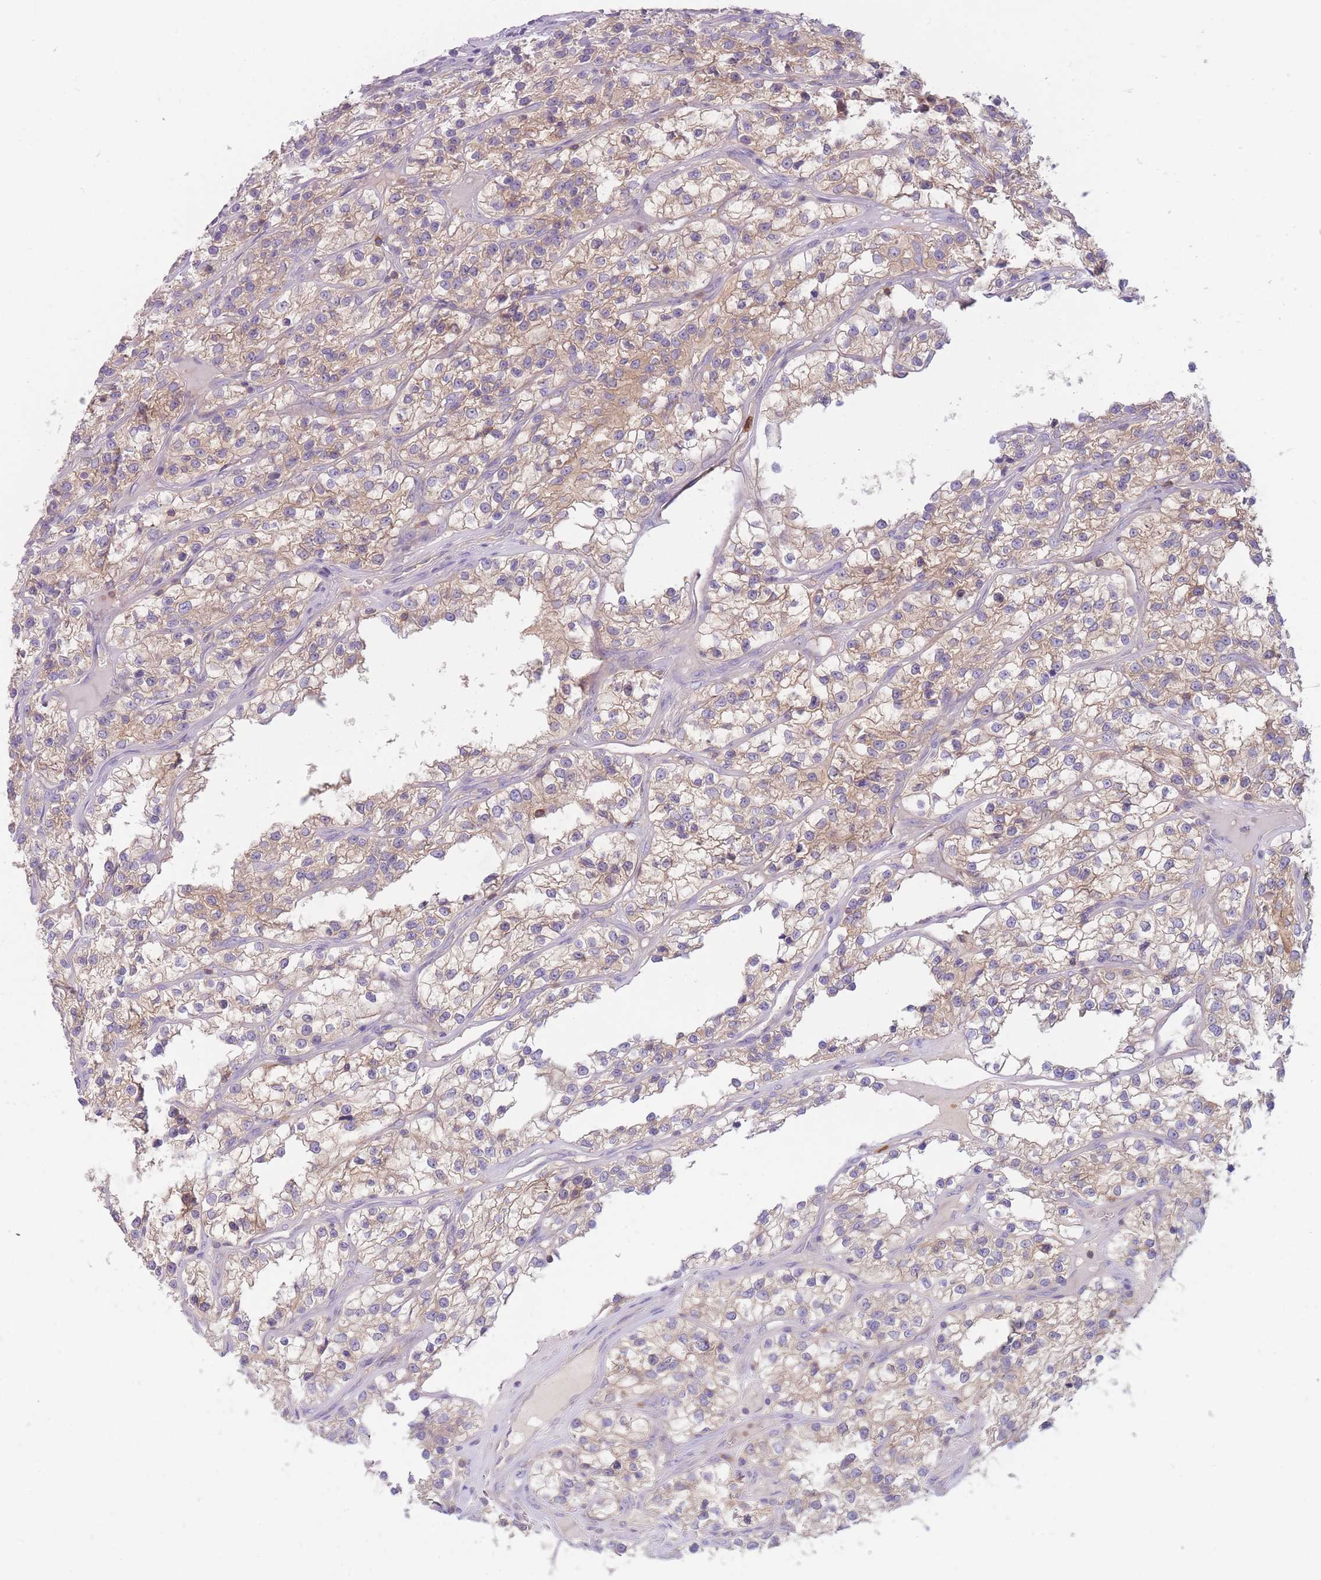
{"staining": {"intensity": "weak", "quantity": "25%-75%", "location": "cytoplasmic/membranous"}, "tissue": "renal cancer", "cell_type": "Tumor cells", "image_type": "cancer", "snomed": [{"axis": "morphology", "description": "Adenocarcinoma, NOS"}, {"axis": "topography", "description": "Kidney"}], "caption": "Protein expression analysis of renal cancer (adenocarcinoma) shows weak cytoplasmic/membranous staining in approximately 25%-75% of tumor cells.", "gene": "ST3GAL4", "patient": {"sex": "female", "age": 57}}